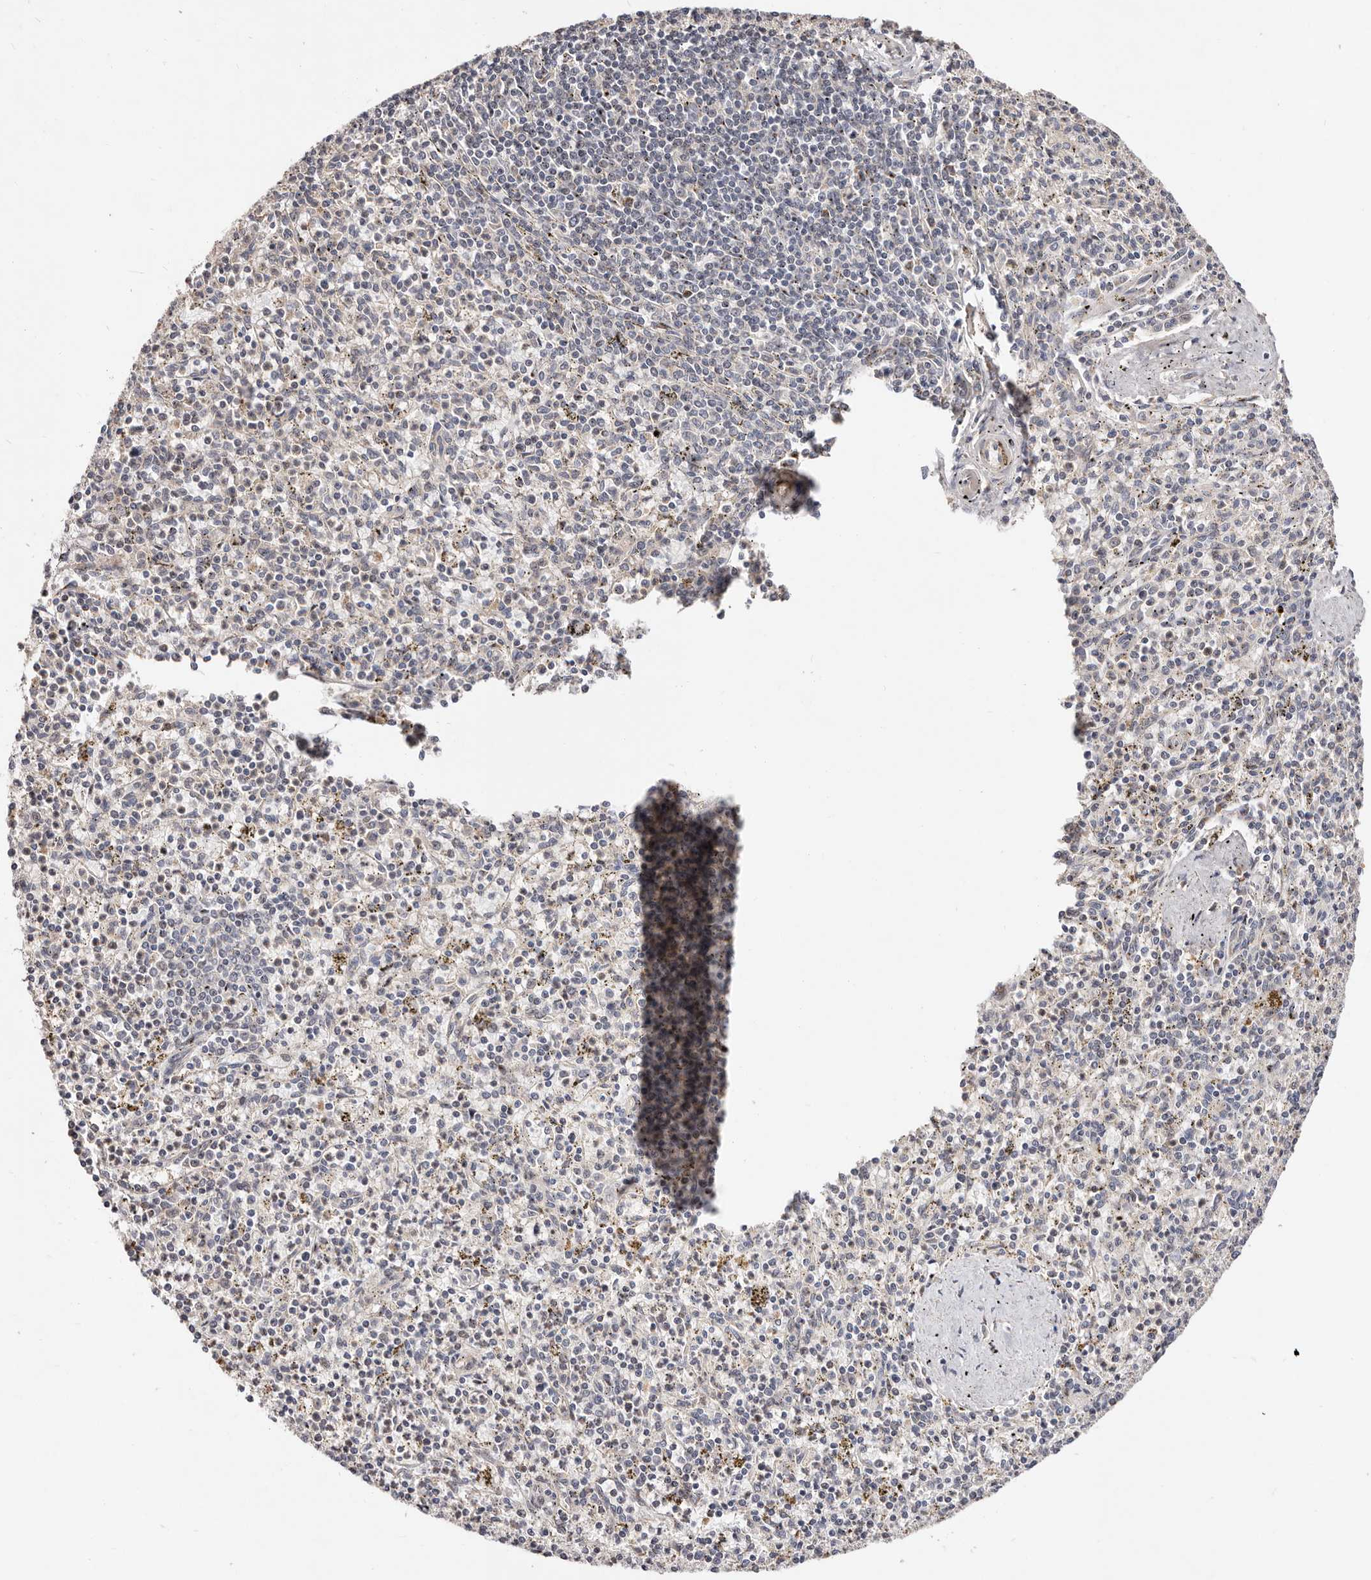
{"staining": {"intensity": "weak", "quantity": "<25%", "location": "cytoplasmic/membranous"}, "tissue": "spleen", "cell_type": "Cells in red pulp", "image_type": "normal", "snomed": [{"axis": "morphology", "description": "Normal tissue, NOS"}, {"axis": "topography", "description": "Spleen"}], "caption": "Normal spleen was stained to show a protein in brown. There is no significant staining in cells in red pulp. (Stains: DAB (3,3'-diaminobenzidine) immunohistochemistry (IHC) with hematoxylin counter stain, Microscopy: brightfield microscopy at high magnification).", "gene": "USP33", "patient": {"sex": "male", "age": 72}}